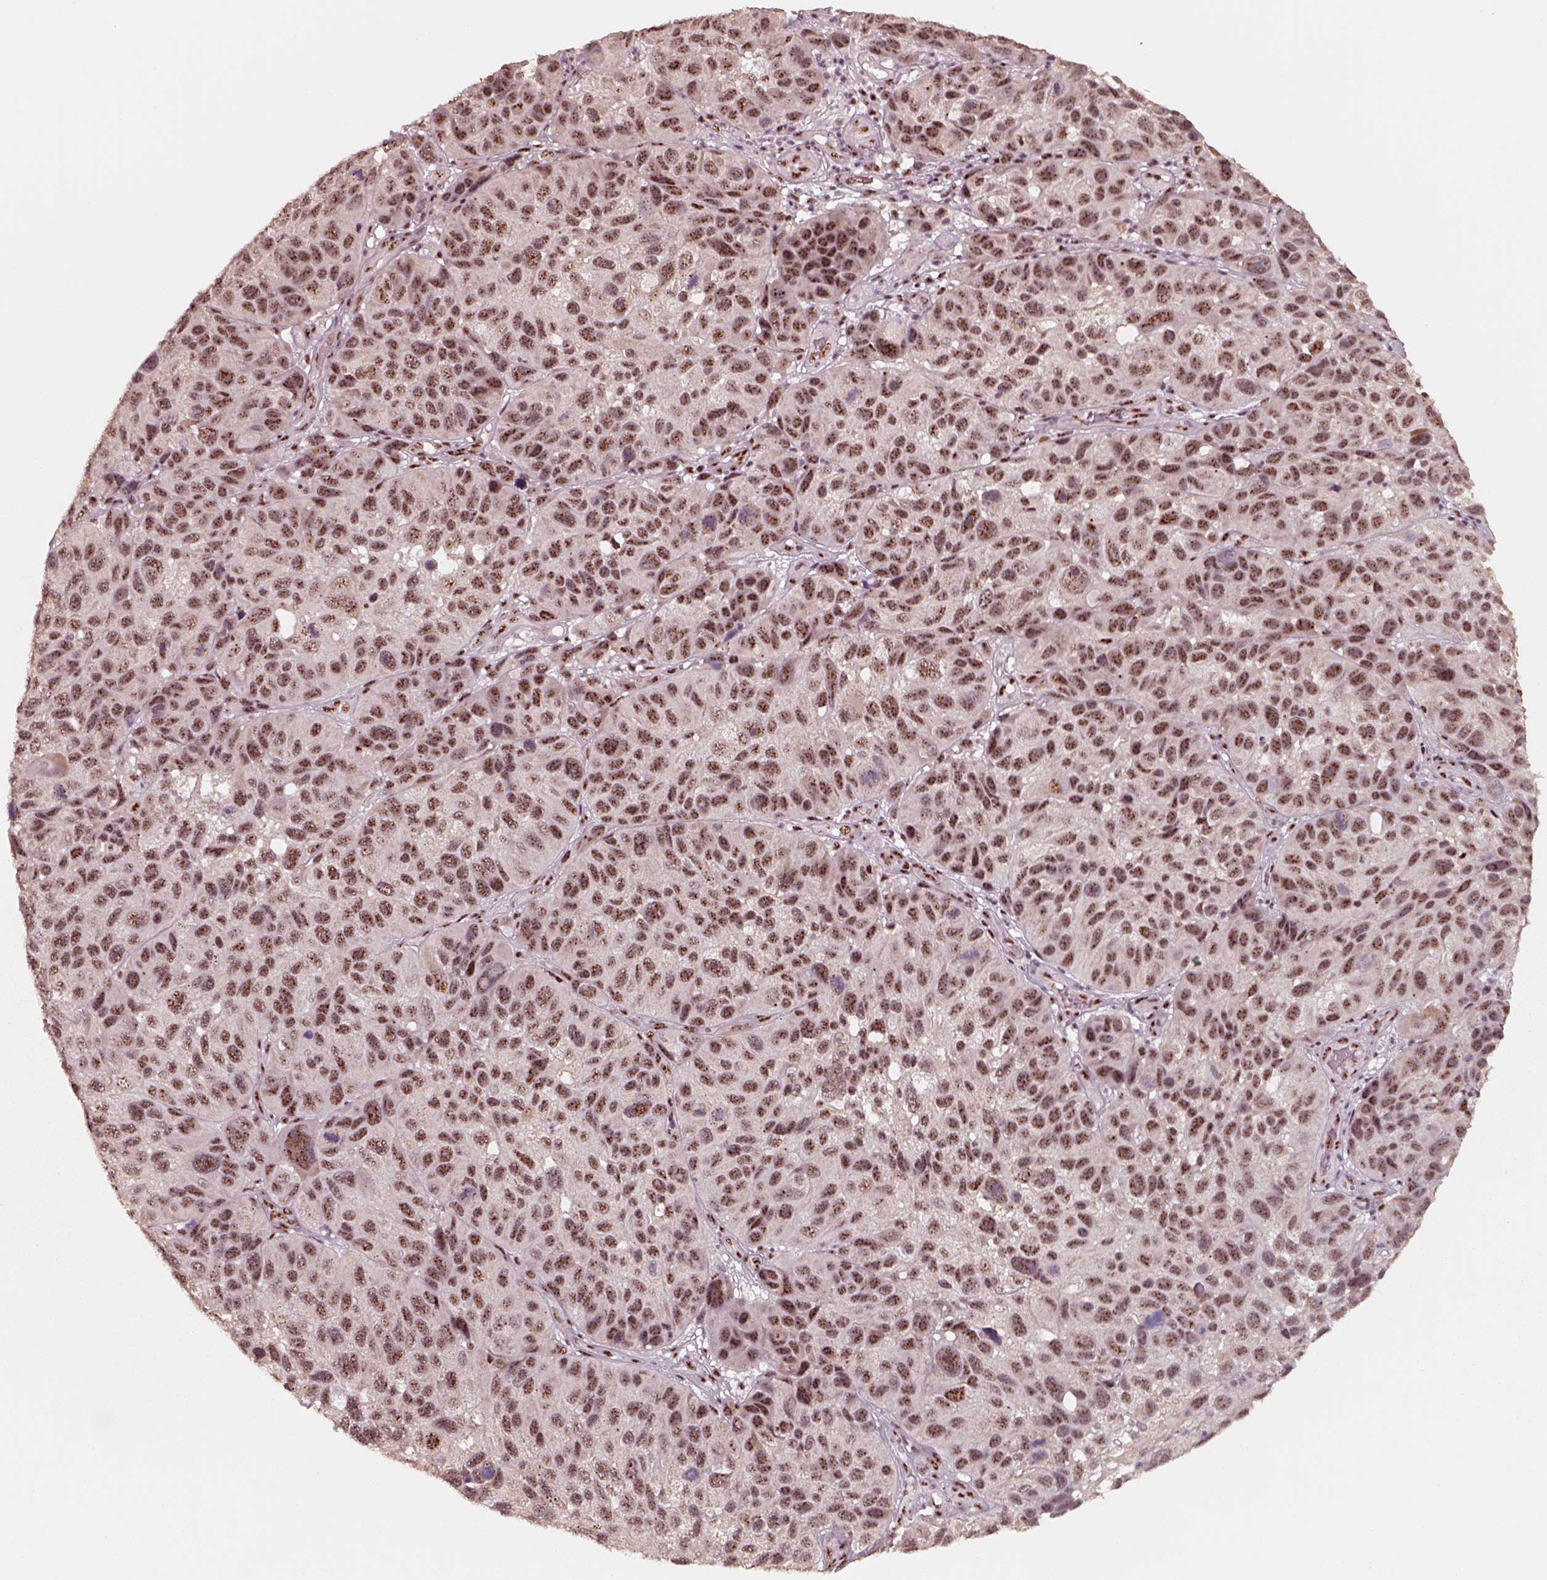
{"staining": {"intensity": "moderate", "quantity": ">75%", "location": "nuclear"}, "tissue": "melanoma", "cell_type": "Tumor cells", "image_type": "cancer", "snomed": [{"axis": "morphology", "description": "Malignant melanoma, NOS"}, {"axis": "topography", "description": "Skin"}], "caption": "A brown stain shows moderate nuclear positivity of a protein in human malignant melanoma tumor cells.", "gene": "ATXN7L3", "patient": {"sex": "male", "age": 53}}